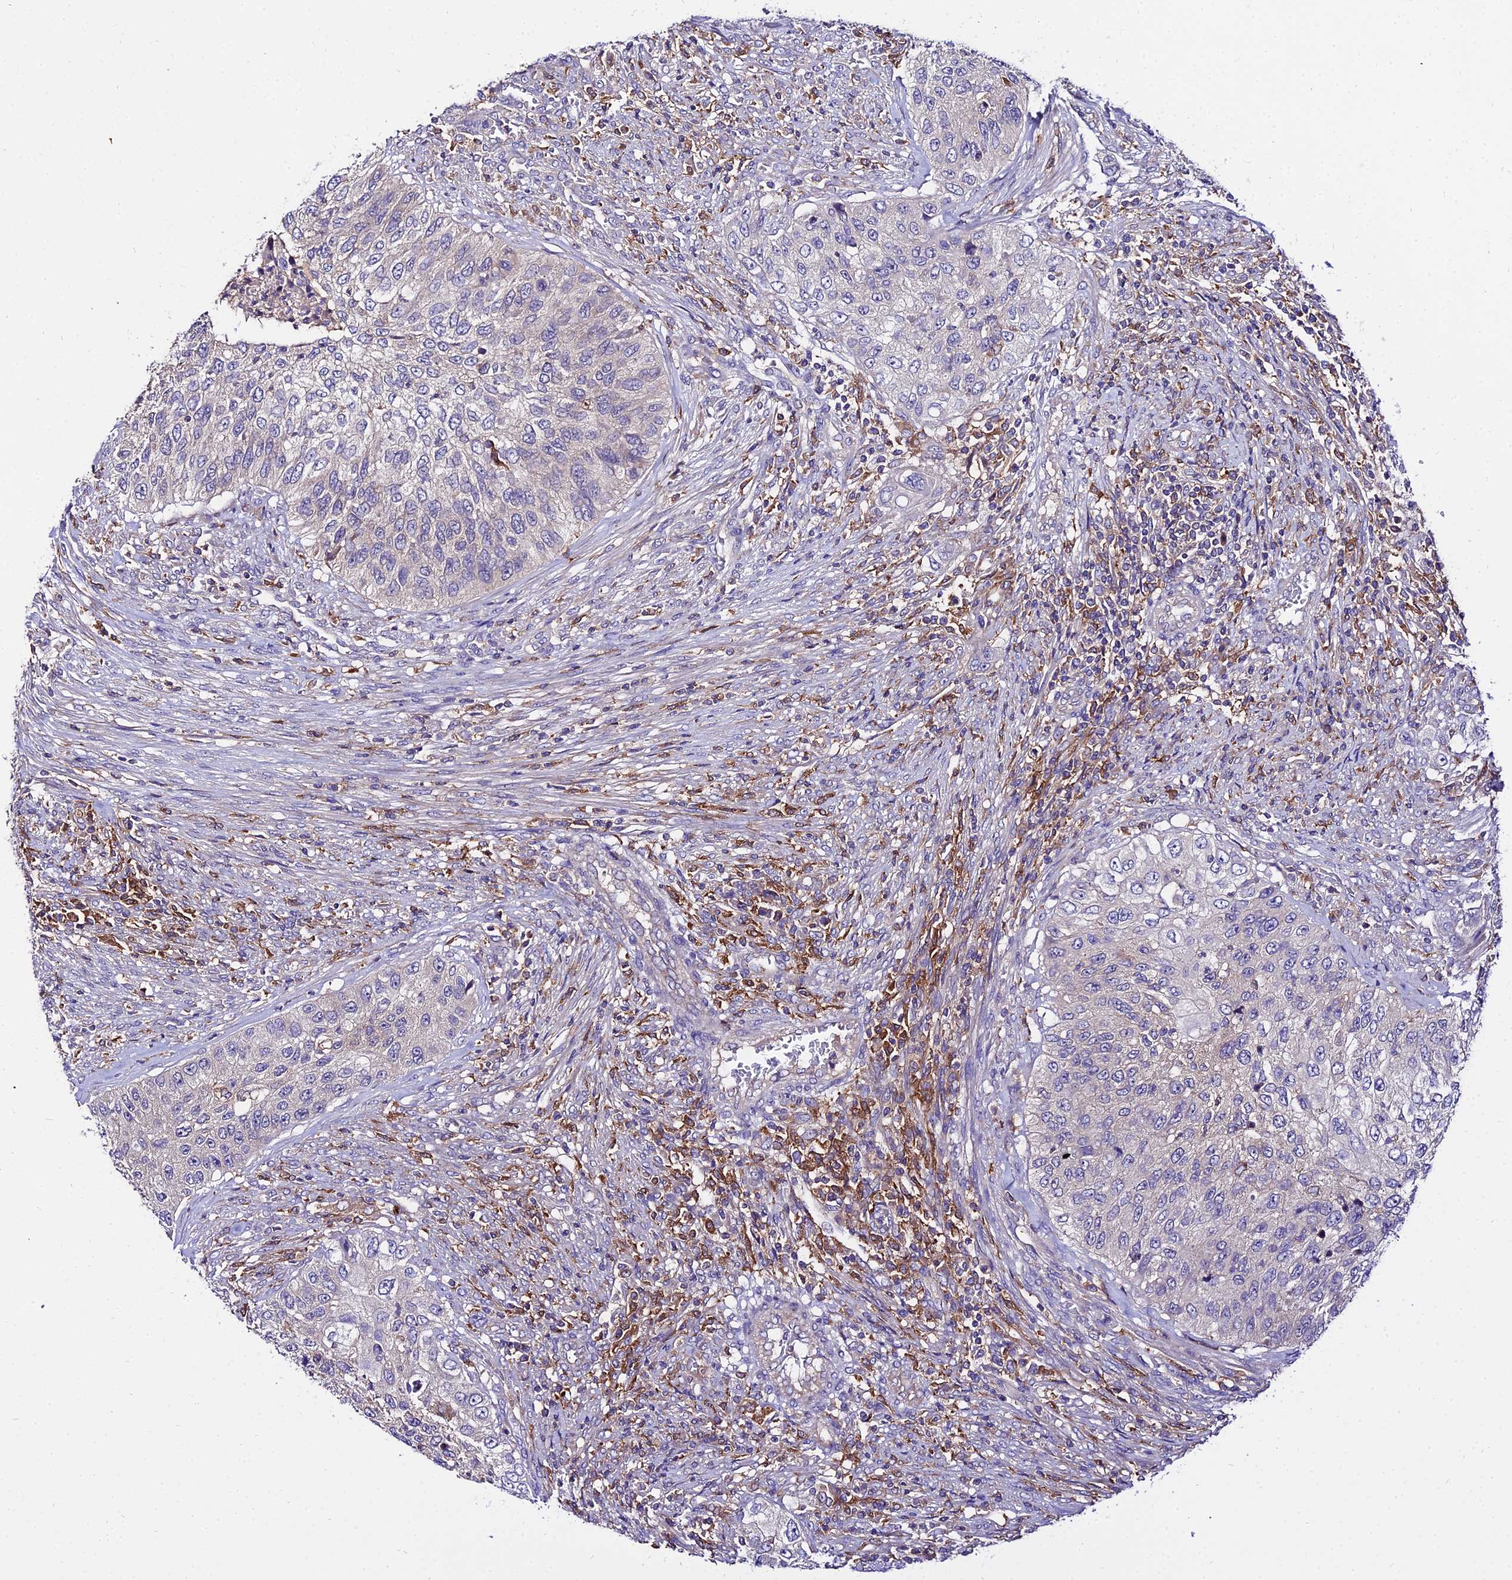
{"staining": {"intensity": "negative", "quantity": "none", "location": "none"}, "tissue": "urothelial cancer", "cell_type": "Tumor cells", "image_type": "cancer", "snomed": [{"axis": "morphology", "description": "Urothelial carcinoma, High grade"}, {"axis": "topography", "description": "Urinary bladder"}], "caption": "This histopathology image is of urothelial cancer stained with IHC to label a protein in brown with the nuclei are counter-stained blue. There is no expression in tumor cells.", "gene": "C2orf69", "patient": {"sex": "female", "age": 60}}